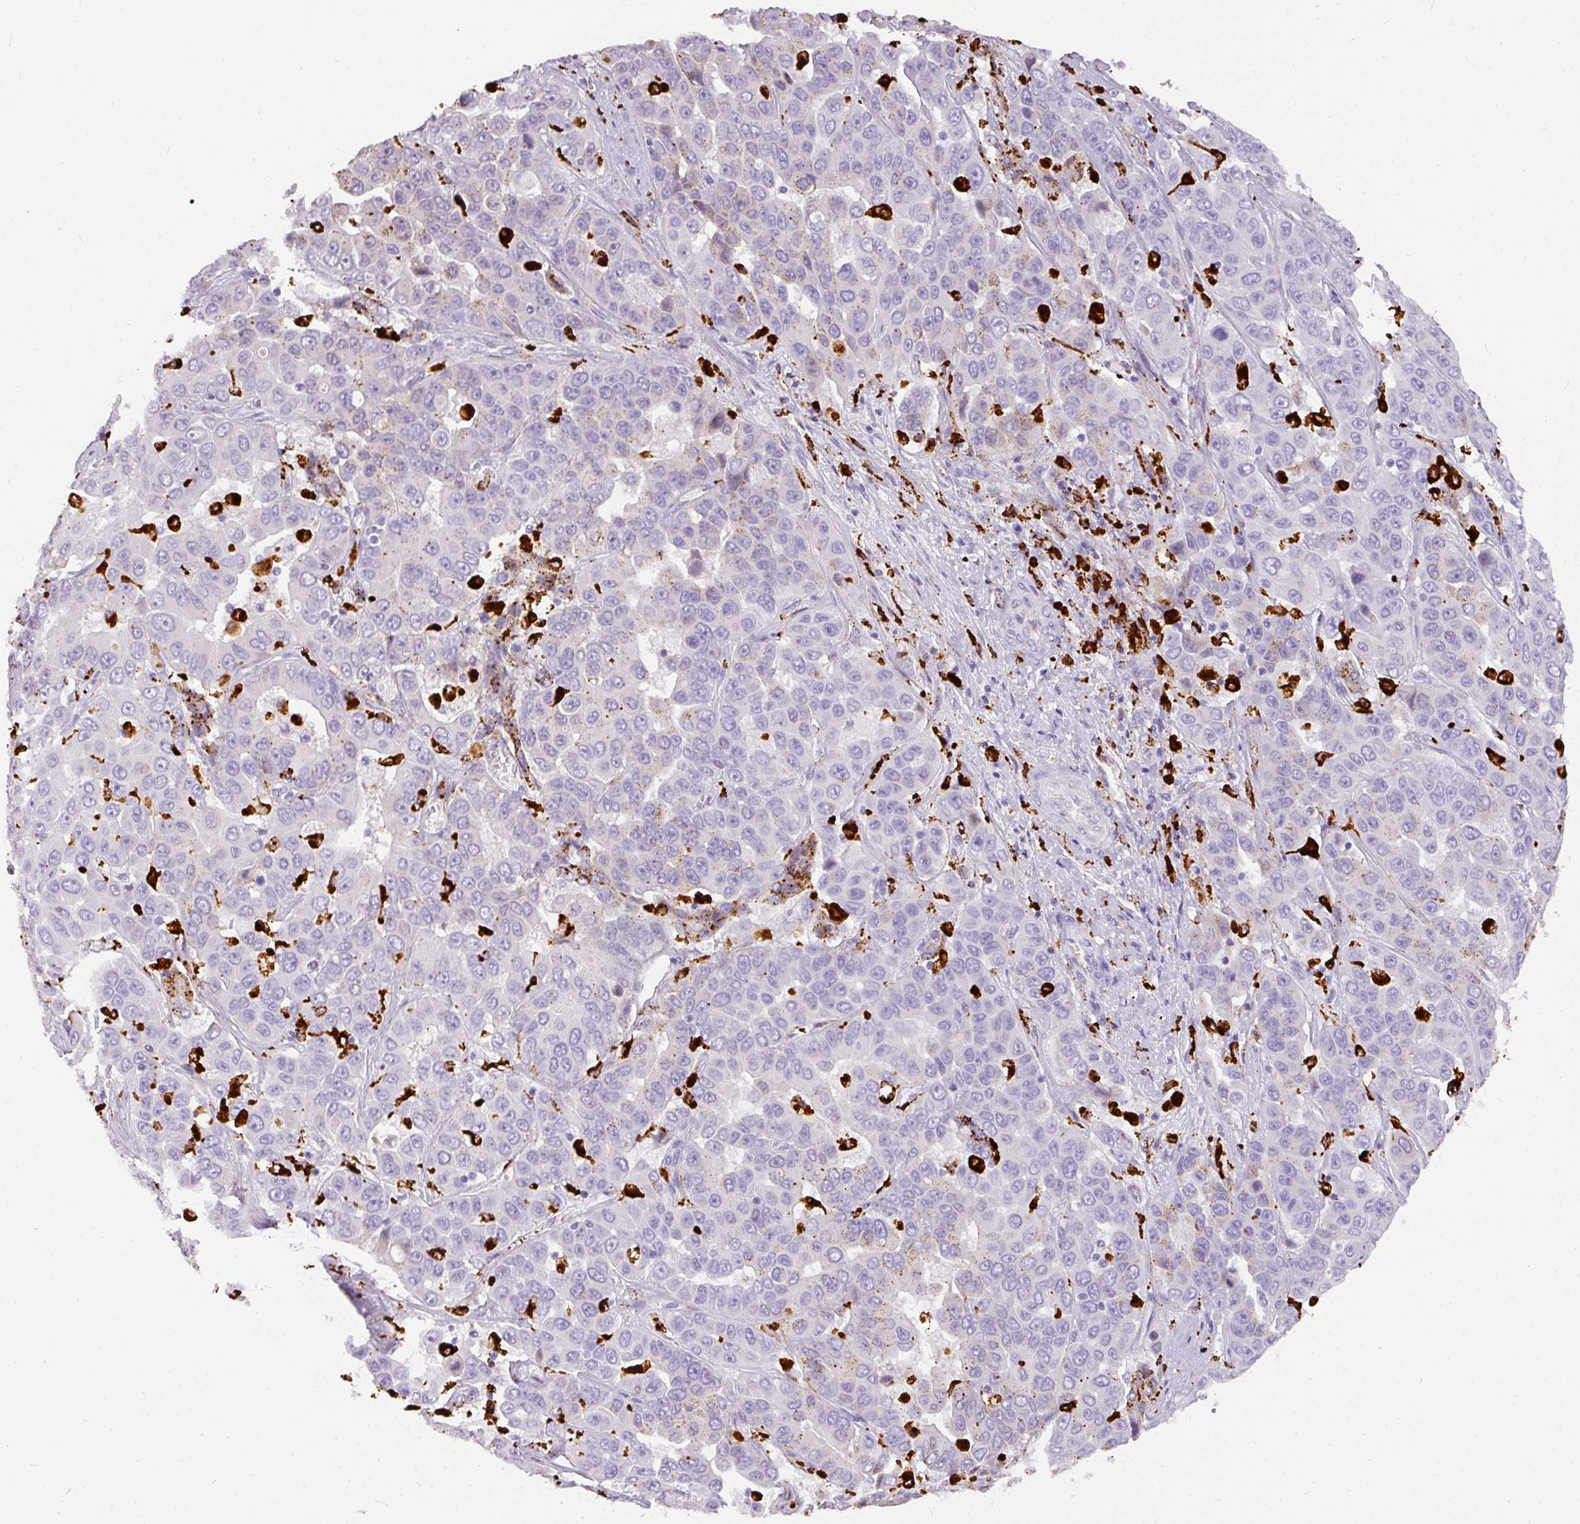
{"staining": {"intensity": "negative", "quantity": "none", "location": "none"}, "tissue": "liver cancer", "cell_type": "Tumor cells", "image_type": "cancer", "snomed": [{"axis": "morphology", "description": "Cholangiocarcinoma"}, {"axis": "topography", "description": "Liver"}], "caption": "This is an immunohistochemistry histopathology image of liver cancer (cholangiocarcinoma). There is no expression in tumor cells.", "gene": "MMACHC", "patient": {"sex": "female", "age": 52}}